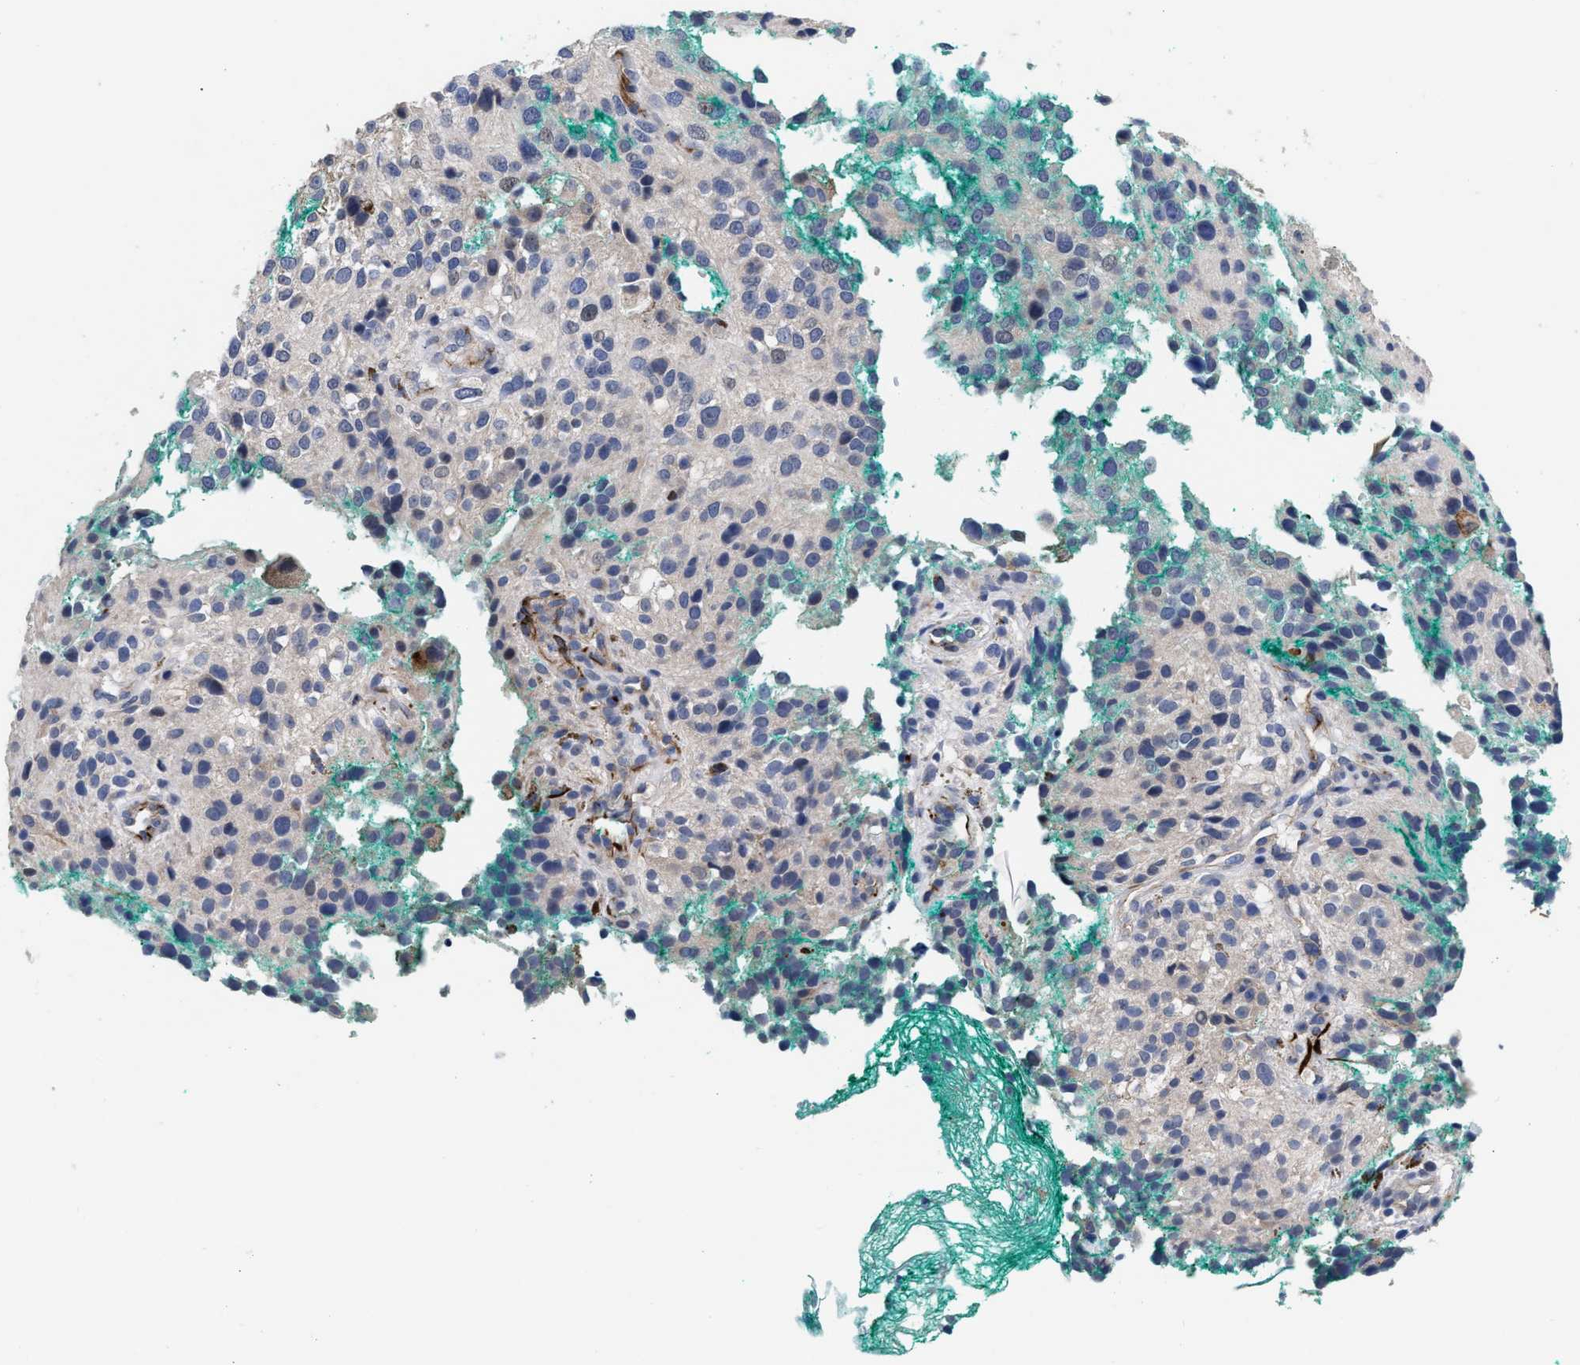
{"staining": {"intensity": "negative", "quantity": "none", "location": "none"}, "tissue": "melanoma", "cell_type": "Tumor cells", "image_type": "cancer", "snomed": [{"axis": "morphology", "description": "Necrosis, NOS"}, {"axis": "morphology", "description": "Malignant melanoma, NOS"}, {"axis": "topography", "description": "Skin"}], "caption": "Melanoma stained for a protein using immunohistochemistry exhibits no staining tumor cells.", "gene": "CCN5", "patient": {"sex": "female", "age": 87}}